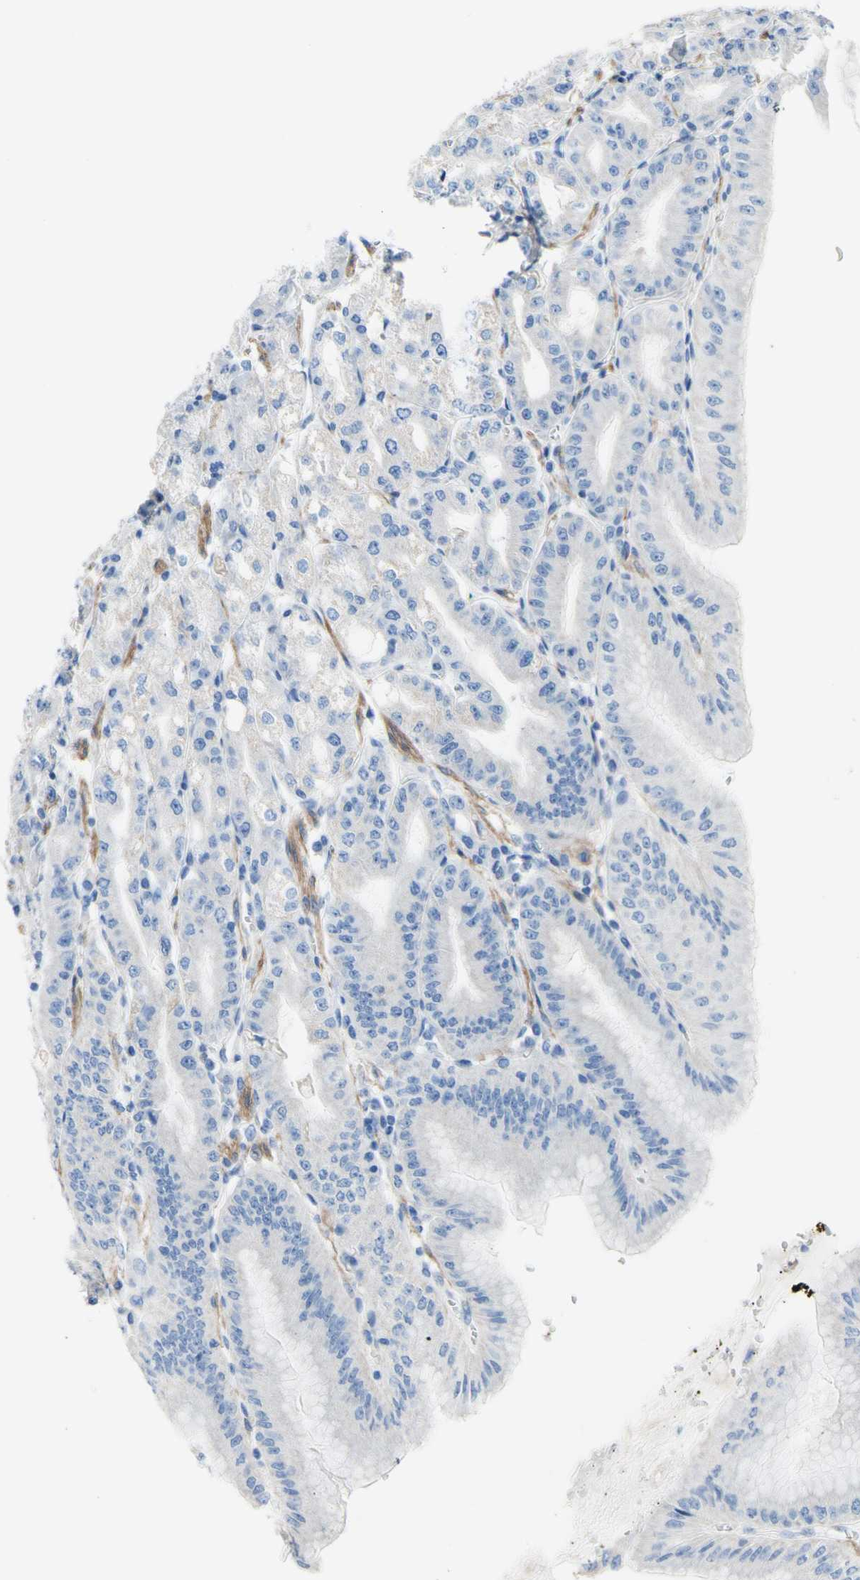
{"staining": {"intensity": "weak", "quantity": "<25%", "location": "cytoplasmic/membranous"}, "tissue": "stomach", "cell_type": "Glandular cells", "image_type": "normal", "snomed": [{"axis": "morphology", "description": "Normal tissue, NOS"}, {"axis": "topography", "description": "Stomach, lower"}], "caption": "Immunohistochemistry of benign human stomach reveals no staining in glandular cells.", "gene": "RETREG2", "patient": {"sex": "male", "age": 71}}